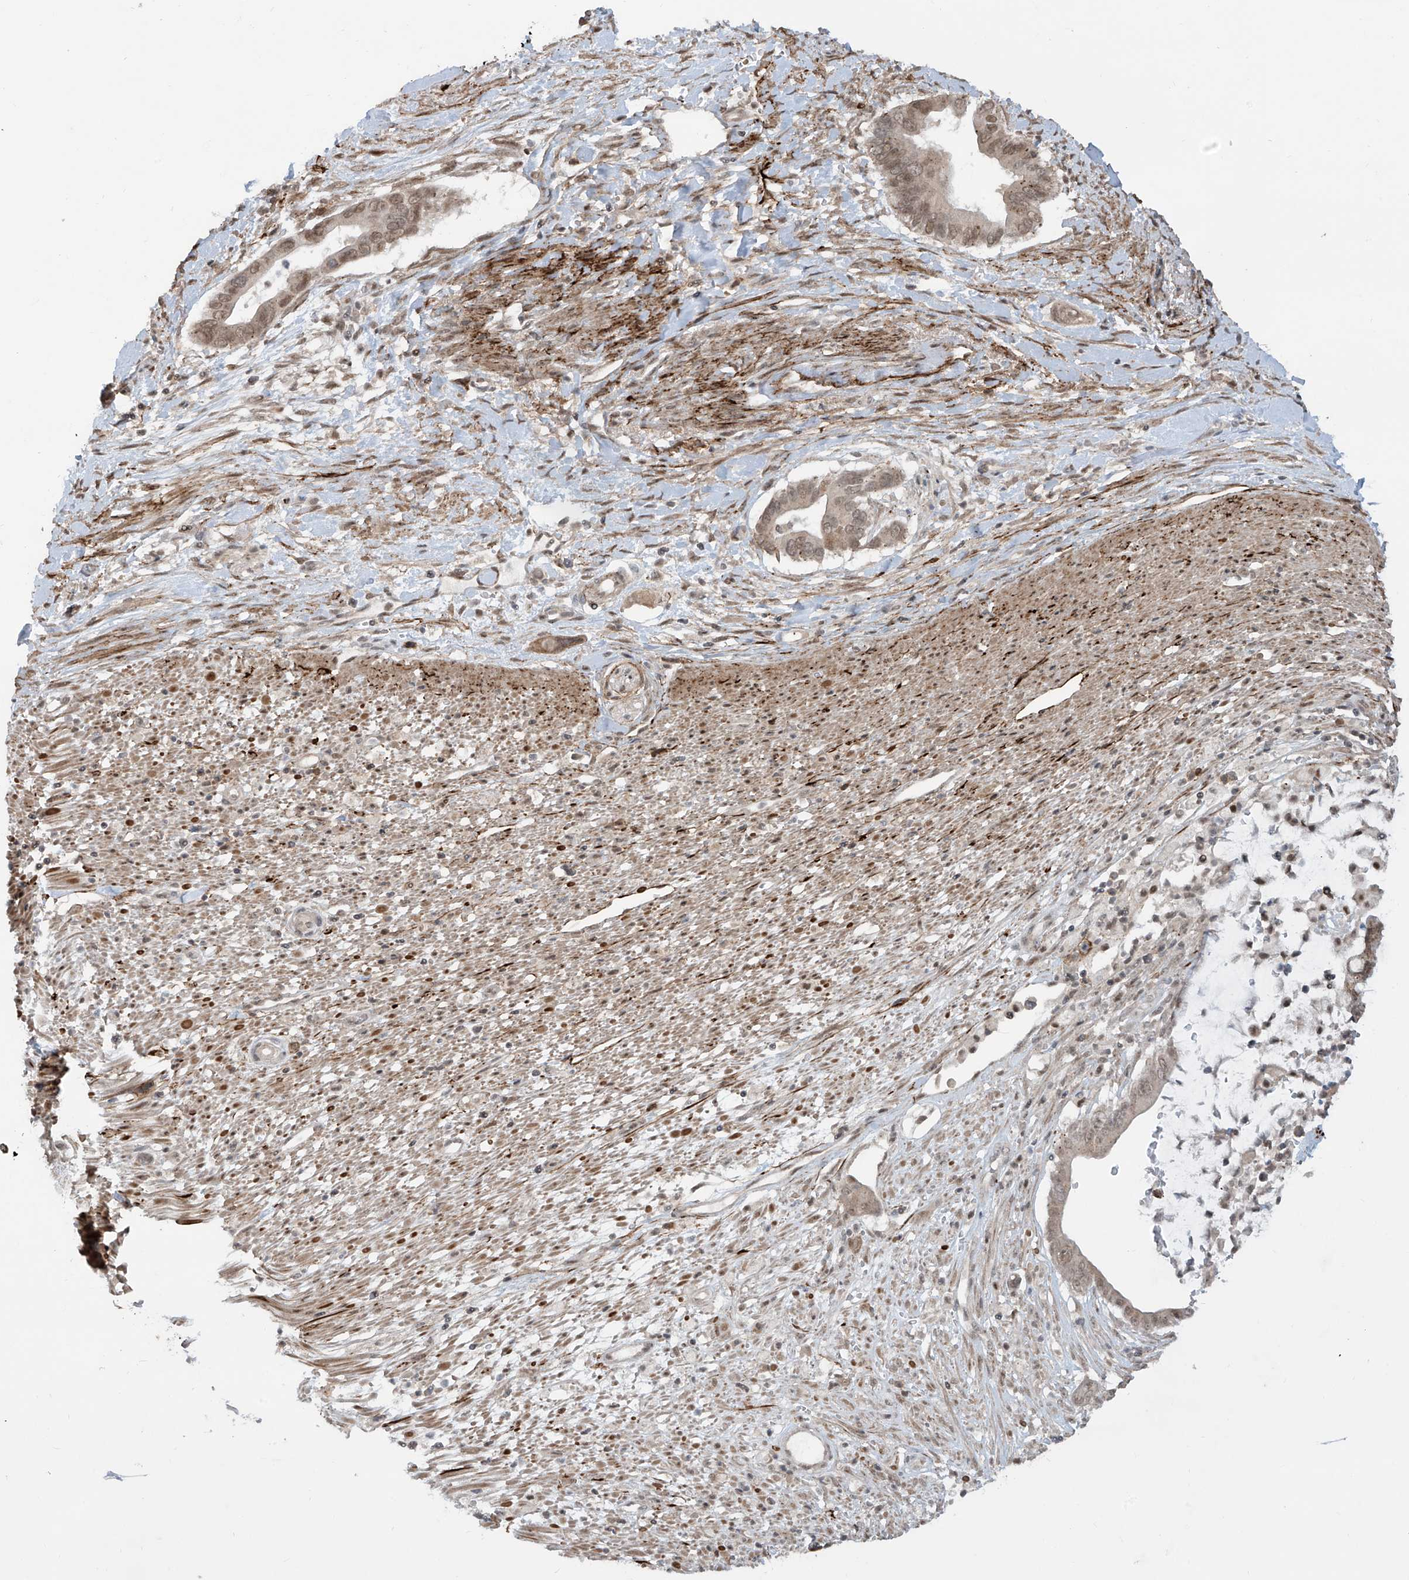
{"staining": {"intensity": "weak", "quantity": ">75%", "location": "cytoplasmic/membranous,nuclear"}, "tissue": "pancreatic cancer", "cell_type": "Tumor cells", "image_type": "cancer", "snomed": [{"axis": "morphology", "description": "Adenocarcinoma, NOS"}, {"axis": "topography", "description": "Pancreas"}], "caption": "An image of human pancreatic adenocarcinoma stained for a protein reveals weak cytoplasmic/membranous and nuclear brown staining in tumor cells. Using DAB (brown) and hematoxylin (blue) stains, captured at high magnification using brightfield microscopy.", "gene": "LAGE3", "patient": {"sex": "male", "age": 68}}